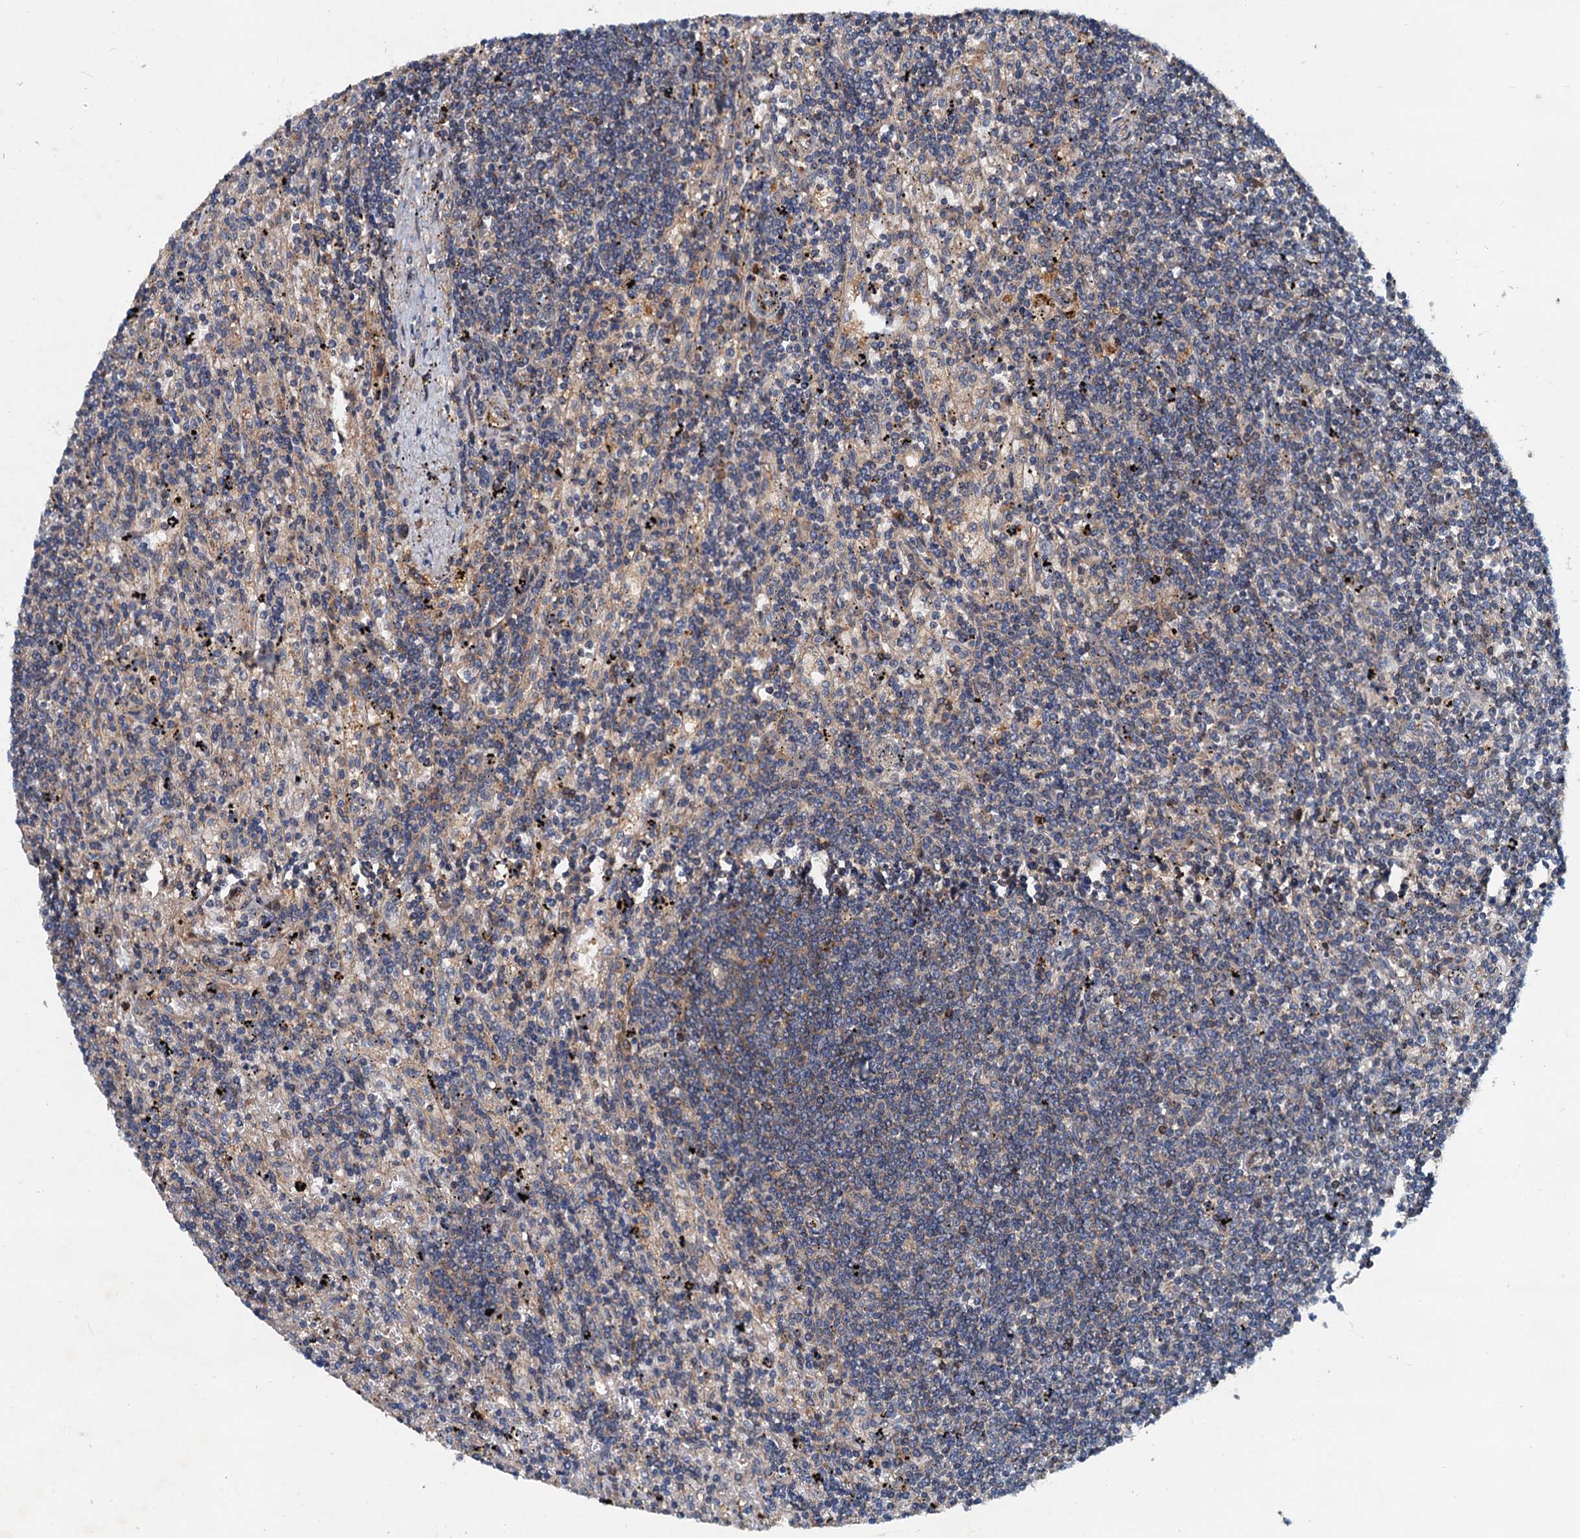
{"staining": {"intensity": "negative", "quantity": "none", "location": "none"}, "tissue": "lymphoma", "cell_type": "Tumor cells", "image_type": "cancer", "snomed": [{"axis": "morphology", "description": "Malignant lymphoma, non-Hodgkin's type, Low grade"}, {"axis": "topography", "description": "Spleen"}], "caption": "Tumor cells show no significant protein expression in lymphoma.", "gene": "EFL1", "patient": {"sex": "male", "age": 76}}